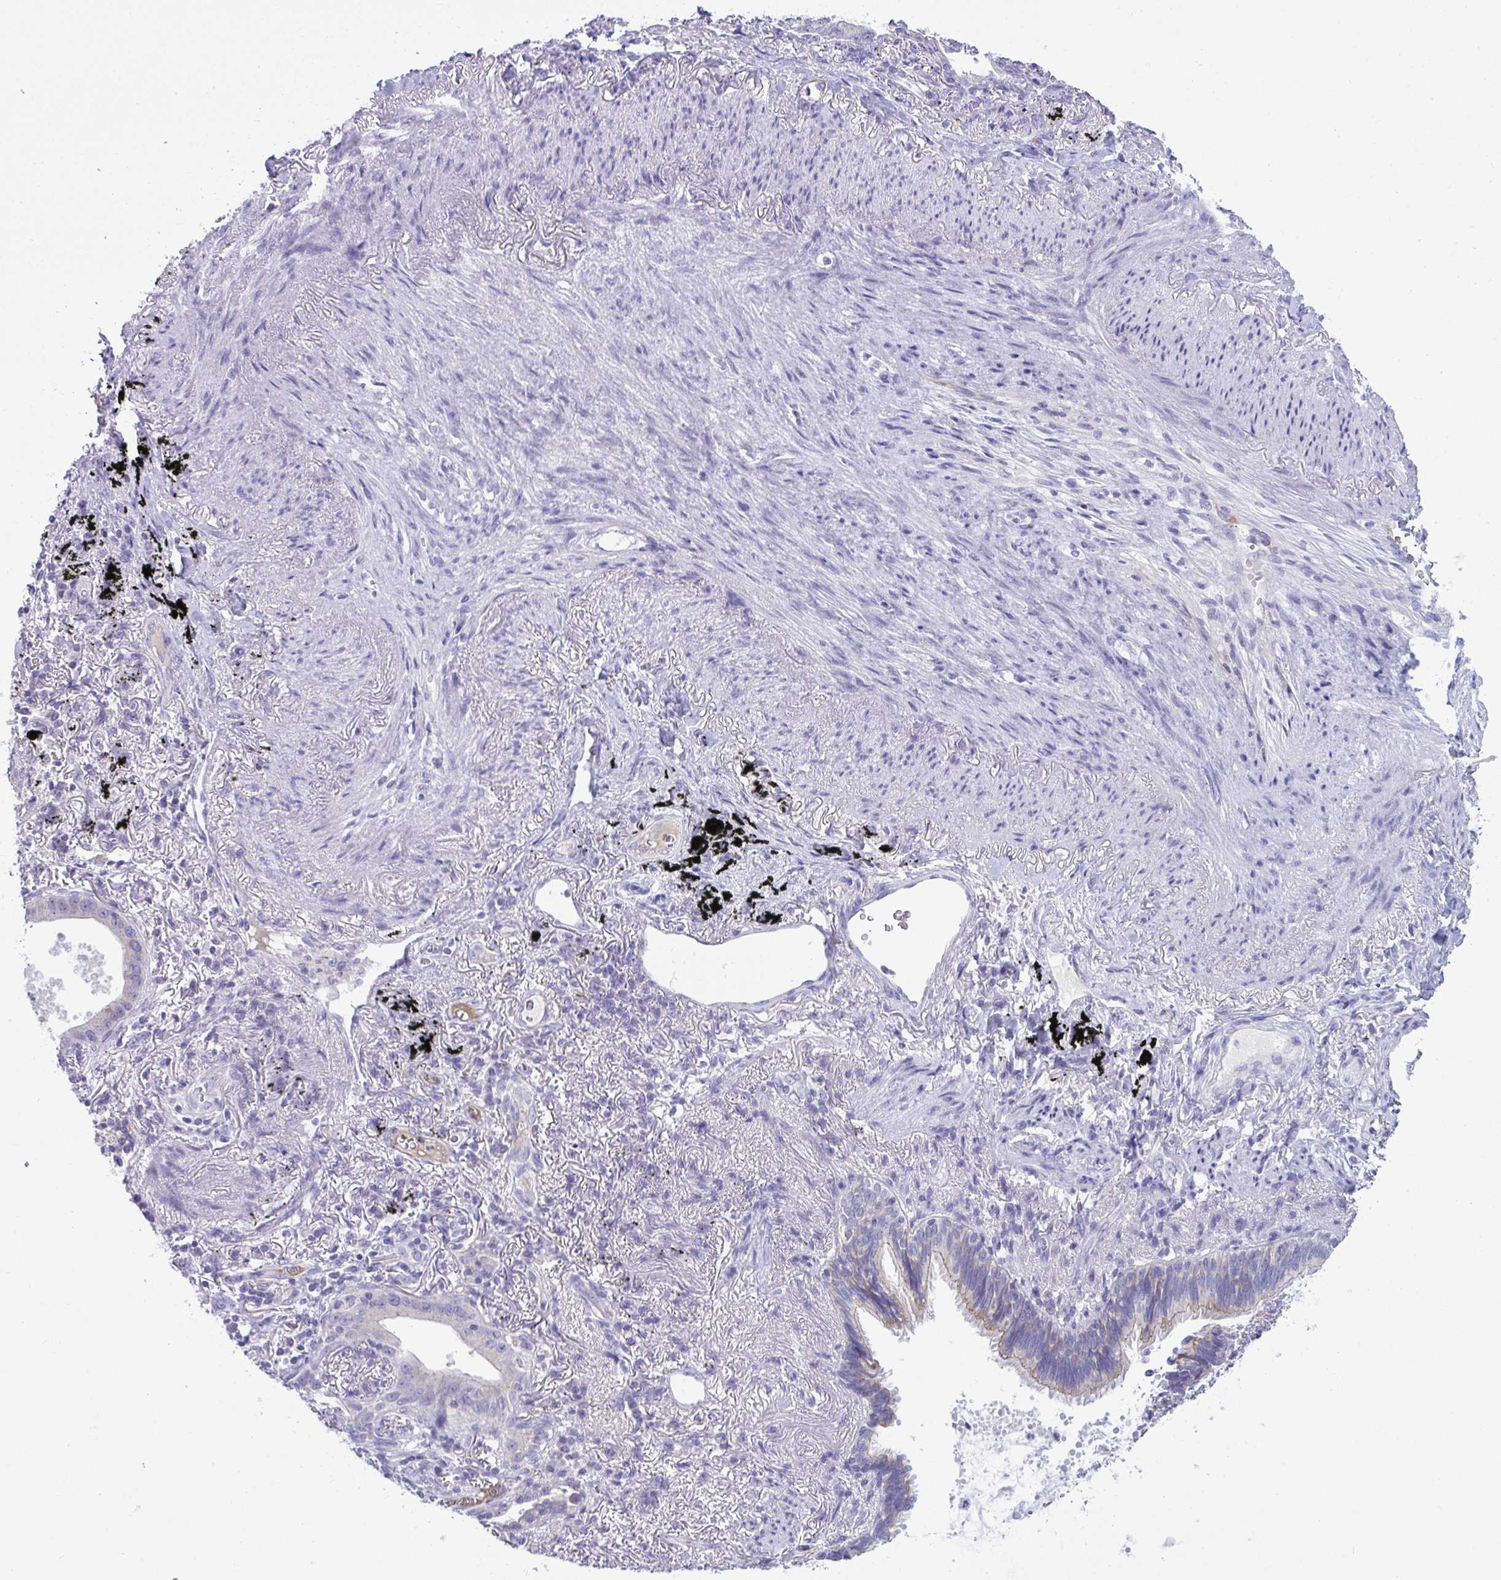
{"staining": {"intensity": "negative", "quantity": "none", "location": "none"}, "tissue": "lung cancer", "cell_type": "Tumor cells", "image_type": "cancer", "snomed": [{"axis": "morphology", "description": "Adenocarcinoma, NOS"}, {"axis": "topography", "description": "Lung"}], "caption": "The IHC image has no significant positivity in tumor cells of adenocarcinoma (lung) tissue.", "gene": "PLA2G12B", "patient": {"sex": "male", "age": 77}}